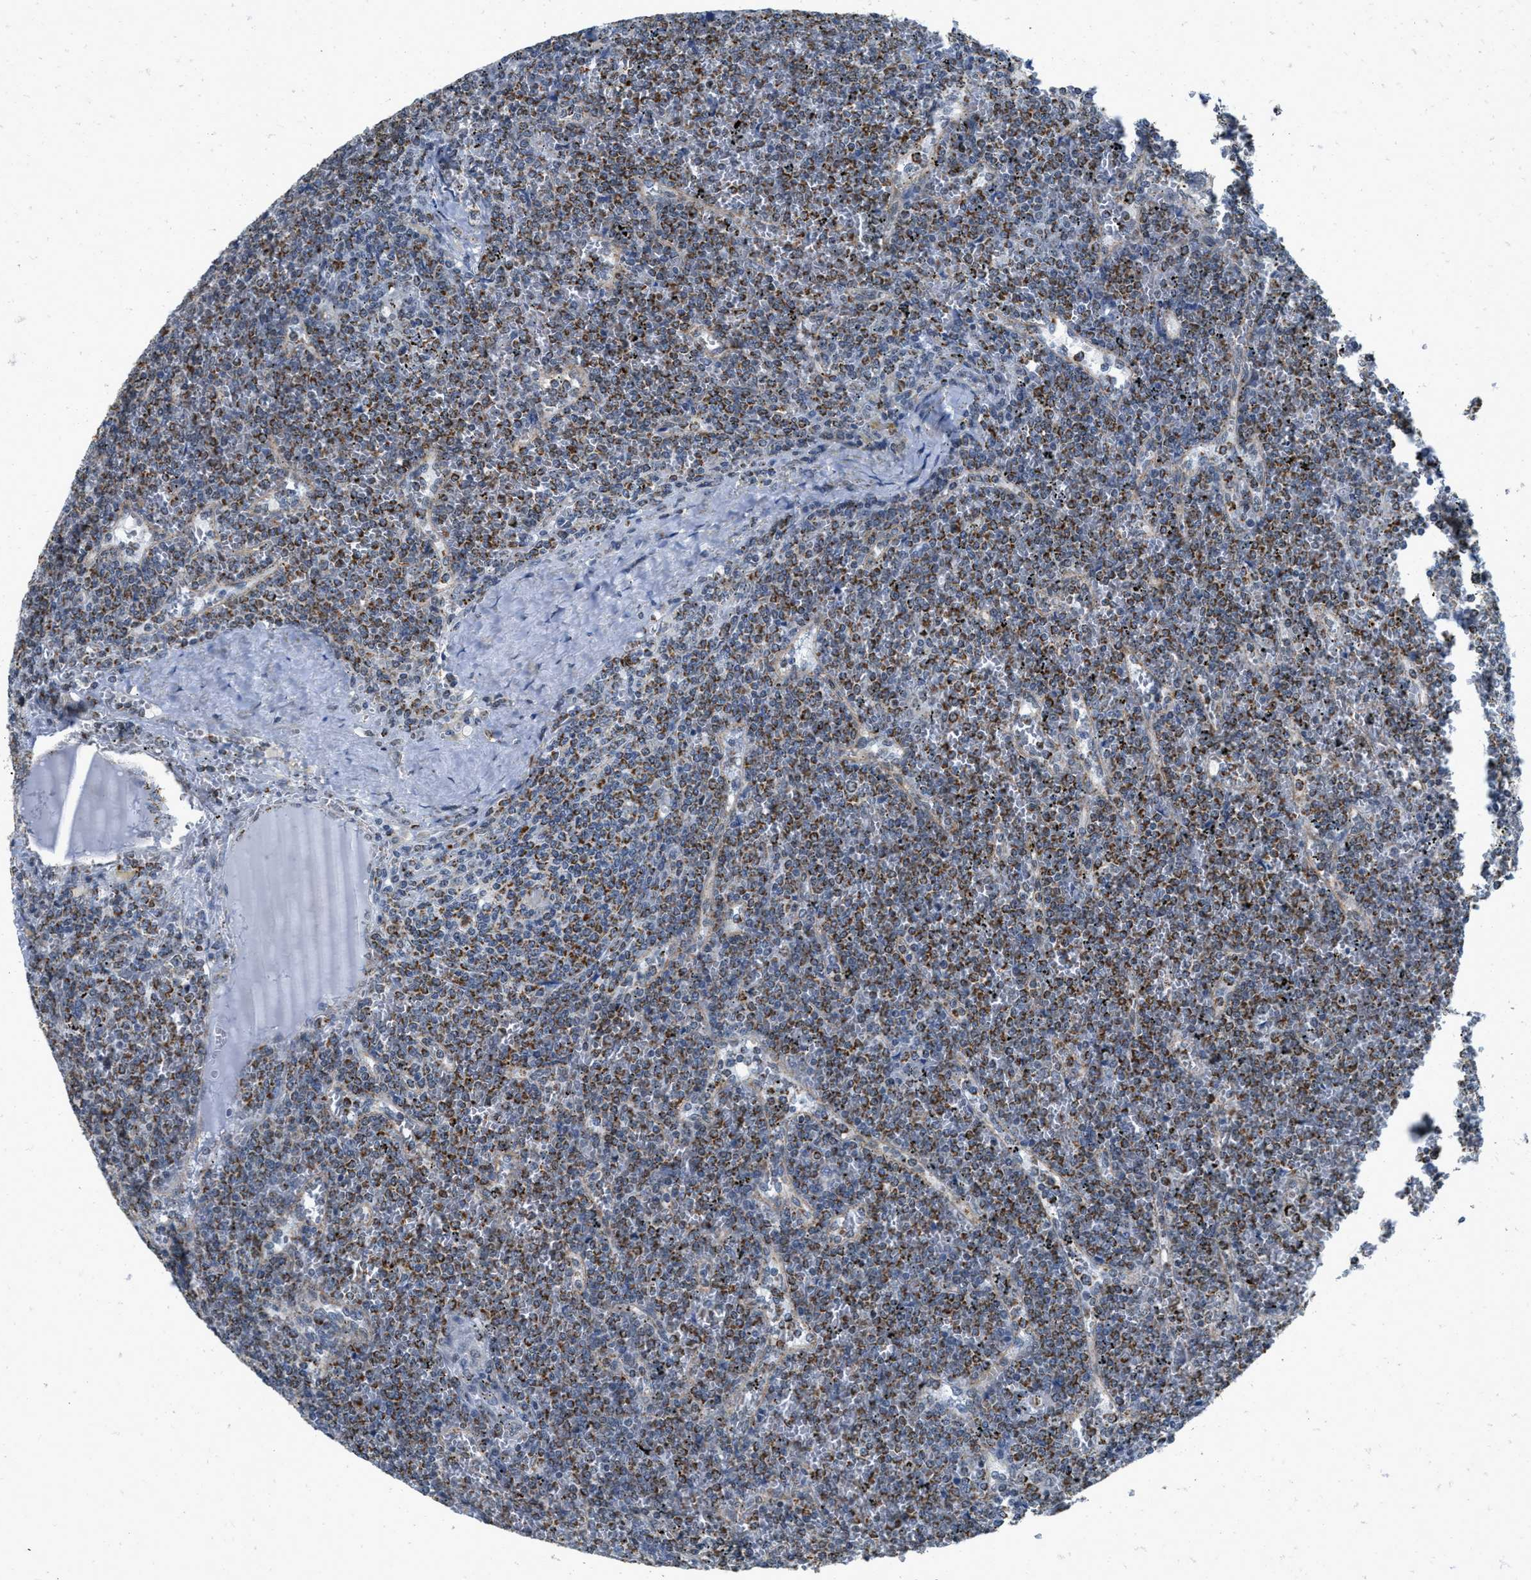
{"staining": {"intensity": "moderate", "quantity": ">75%", "location": "cytoplasmic/membranous"}, "tissue": "lymphoma", "cell_type": "Tumor cells", "image_type": "cancer", "snomed": [{"axis": "morphology", "description": "Malignant lymphoma, non-Hodgkin's type, Low grade"}, {"axis": "topography", "description": "Spleen"}], "caption": "High-magnification brightfield microscopy of low-grade malignant lymphoma, non-Hodgkin's type stained with DAB (3,3'-diaminobenzidine) (brown) and counterstained with hematoxylin (blue). tumor cells exhibit moderate cytoplasmic/membranous staining is seen in approximately>75% of cells.", "gene": "TOMM70", "patient": {"sex": "female", "age": 19}}